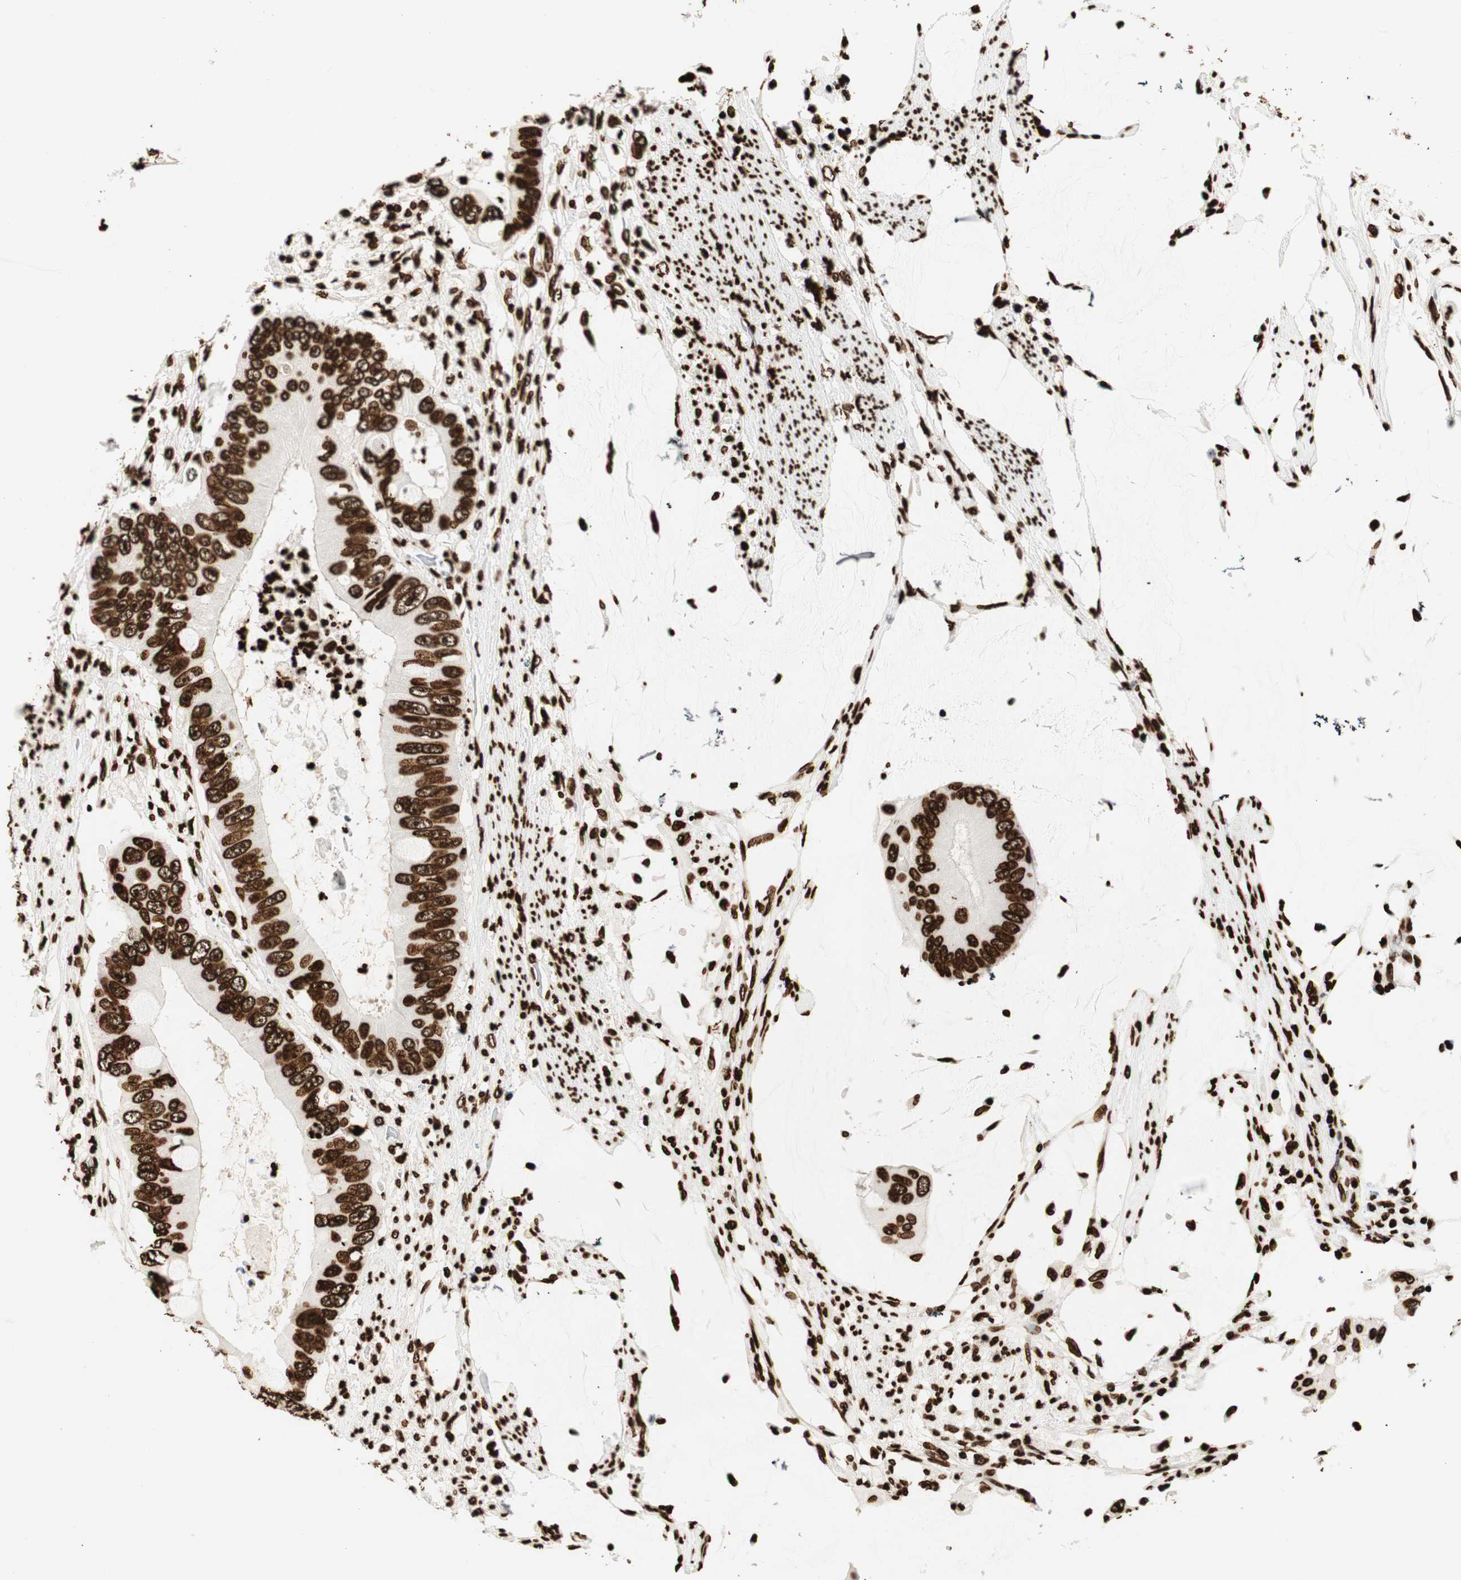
{"staining": {"intensity": "strong", "quantity": ">75%", "location": "nuclear"}, "tissue": "colorectal cancer", "cell_type": "Tumor cells", "image_type": "cancer", "snomed": [{"axis": "morphology", "description": "Adenocarcinoma, NOS"}, {"axis": "topography", "description": "Rectum"}], "caption": "Protein expression analysis of human colorectal adenocarcinoma reveals strong nuclear expression in about >75% of tumor cells. (brown staining indicates protein expression, while blue staining denotes nuclei).", "gene": "GLI2", "patient": {"sex": "female", "age": 77}}